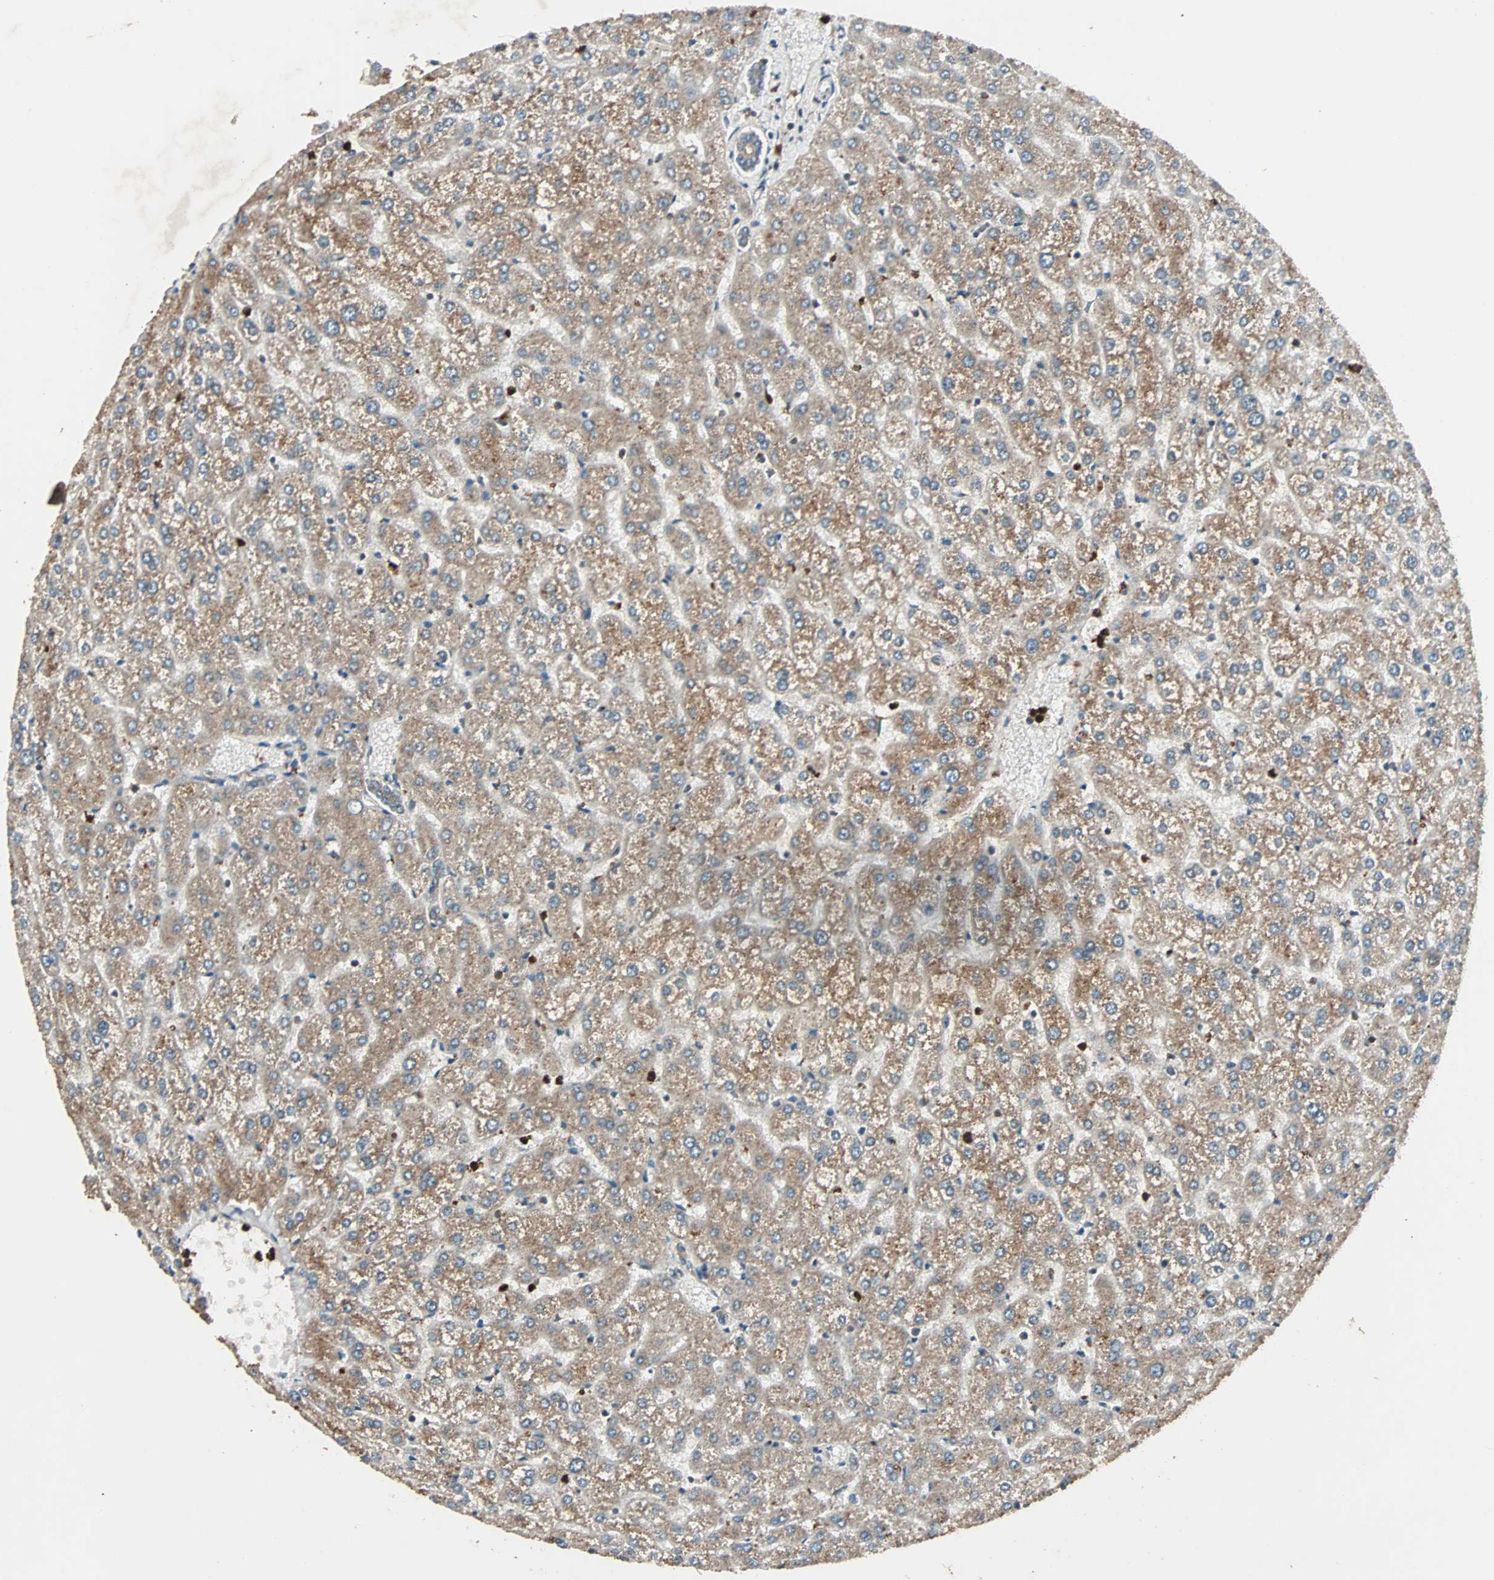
{"staining": {"intensity": "weak", "quantity": ">75%", "location": "cytoplasmic/membranous"}, "tissue": "liver", "cell_type": "Cholangiocytes", "image_type": "normal", "snomed": [{"axis": "morphology", "description": "Normal tissue, NOS"}, {"axis": "topography", "description": "Liver"}], "caption": "A brown stain shows weak cytoplasmic/membranous staining of a protein in cholangiocytes of normal liver. The protein is shown in brown color, while the nuclei are stained blue.", "gene": "GCK", "patient": {"sex": "female", "age": 32}}